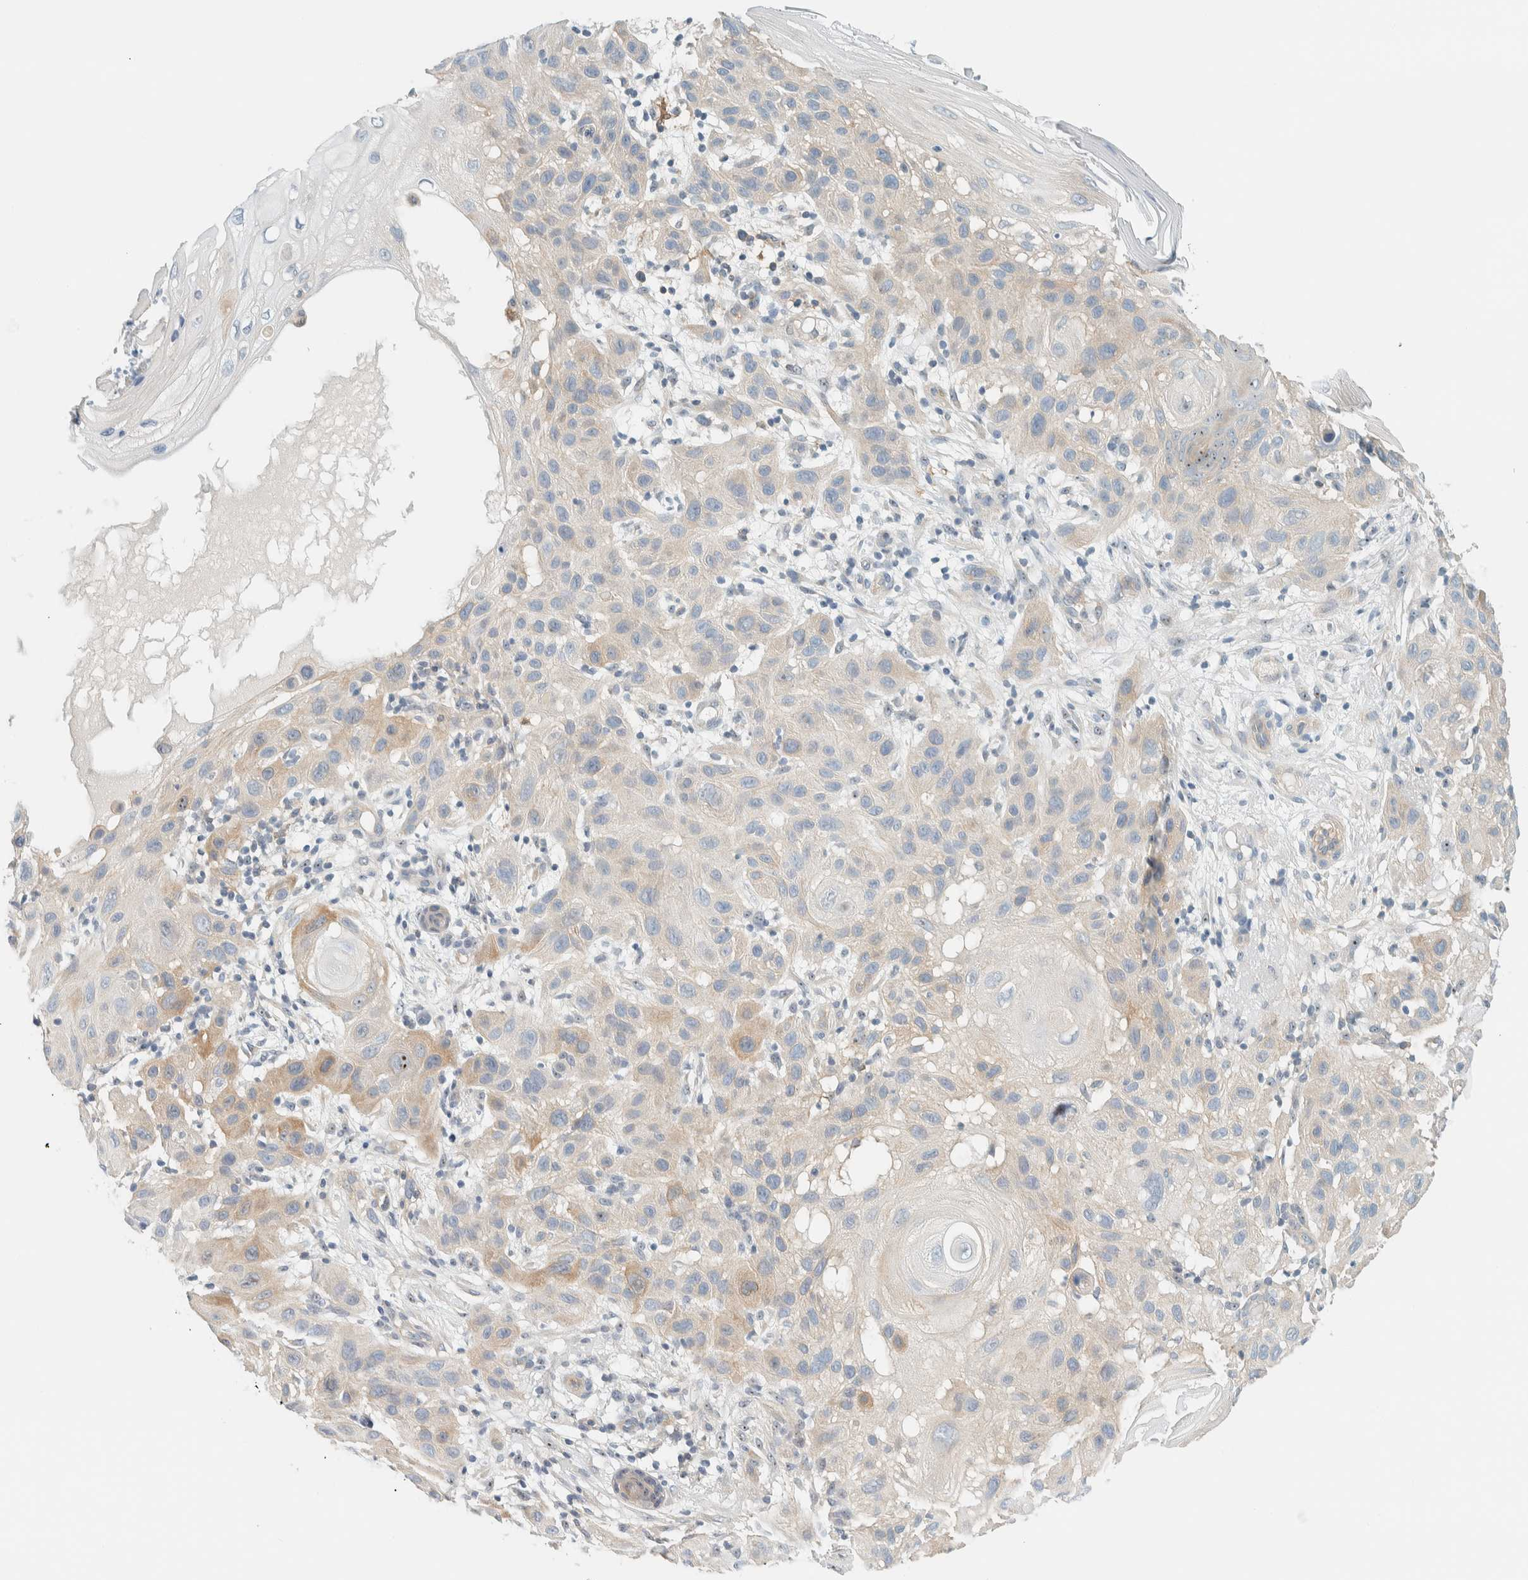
{"staining": {"intensity": "moderate", "quantity": "<25%", "location": "cytoplasmic/membranous"}, "tissue": "skin cancer", "cell_type": "Tumor cells", "image_type": "cancer", "snomed": [{"axis": "morphology", "description": "Squamous cell carcinoma, NOS"}, {"axis": "topography", "description": "Skin"}], "caption": "Immunohistochemistry (IHC) image of human skin squamous cell carcinoma stained for a protein (brown), which reveals low levels of moderate cytoplasmic/membranous staining in about <25% of tumor cells.", "gene": "NDE1", "patient": {"sex": "female", "age": 96}}